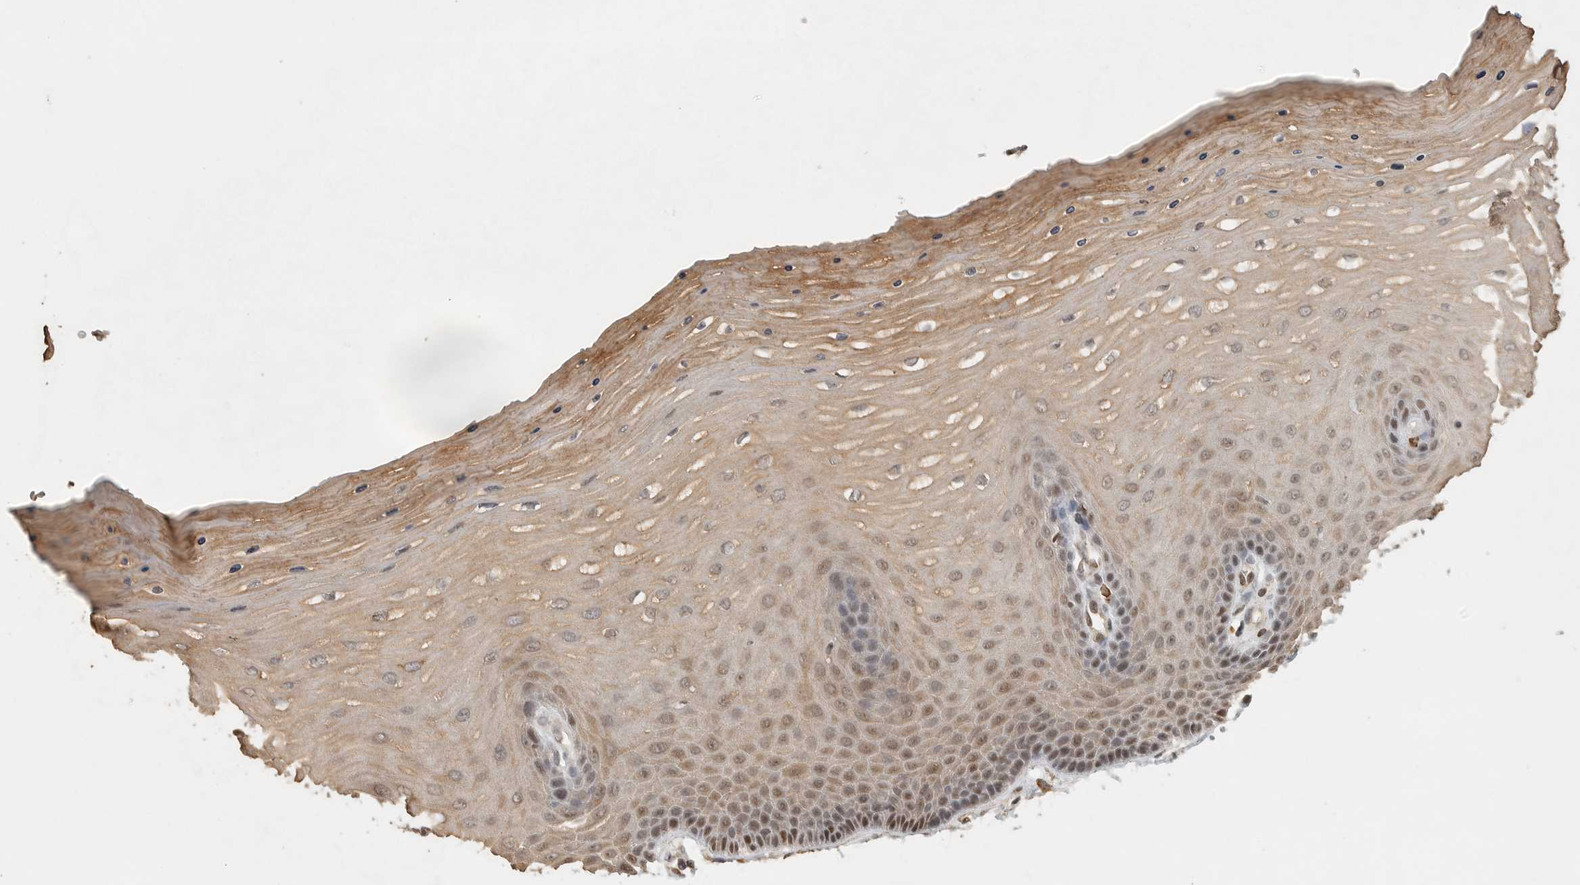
{"staining": {"intensity": "strong", "quantity": ">75%", "location": "cytoplasmic/membranous,nuclear"}, "tissue": "cervix", "cell_type": "Glandular cells", "image_type": "normal", "snomed": [{"axis": "morphology", "description": "Normal tissue, NOS"}, {"axis": "topography", "description": "Cervix"}], "caption": "The immunohistochemical stain labels strong cytoplasmic/membranous,nuclear staining in glandular cells of benign cervix.", "gene": "DFFA", "patient": {"sex": "female", "age": 55}}